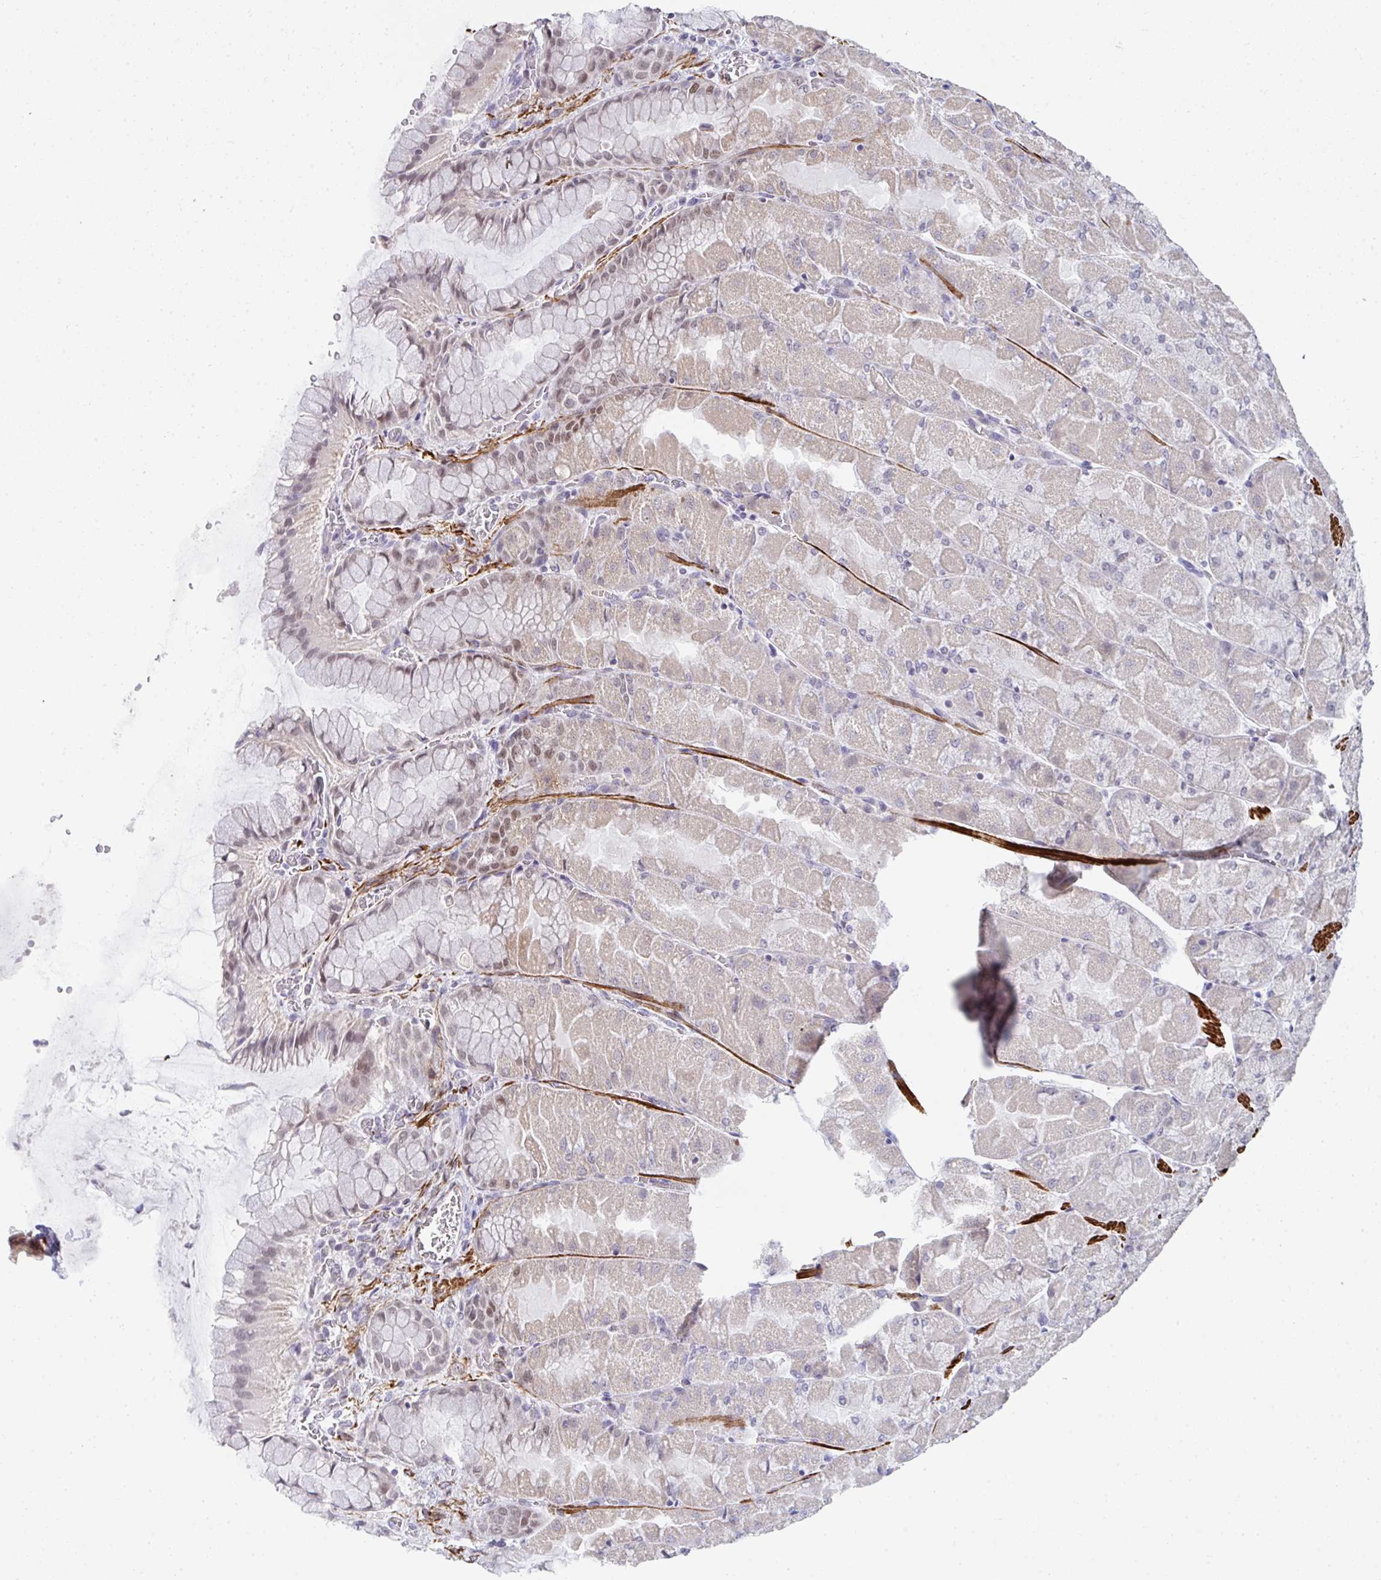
{"staining": {"intensity": "weak", "quantity": "25%-75%", "location": "nuclear"}, "tissue": "stomach", "cell_type": "Glandular cells", "image_type": "normal", "snomed": [{"axis": "morphology", "description": "Normal tissue, NOS"}, {"axis": "topography", "description": "Stomach"}], "caption": "Stomach stained with a brown dye exhibits weak nuclear positive expression in about 25%-75% of glandular cells.", "gene": "GINS2", "patient": {"sex": "female", "age": 61}}